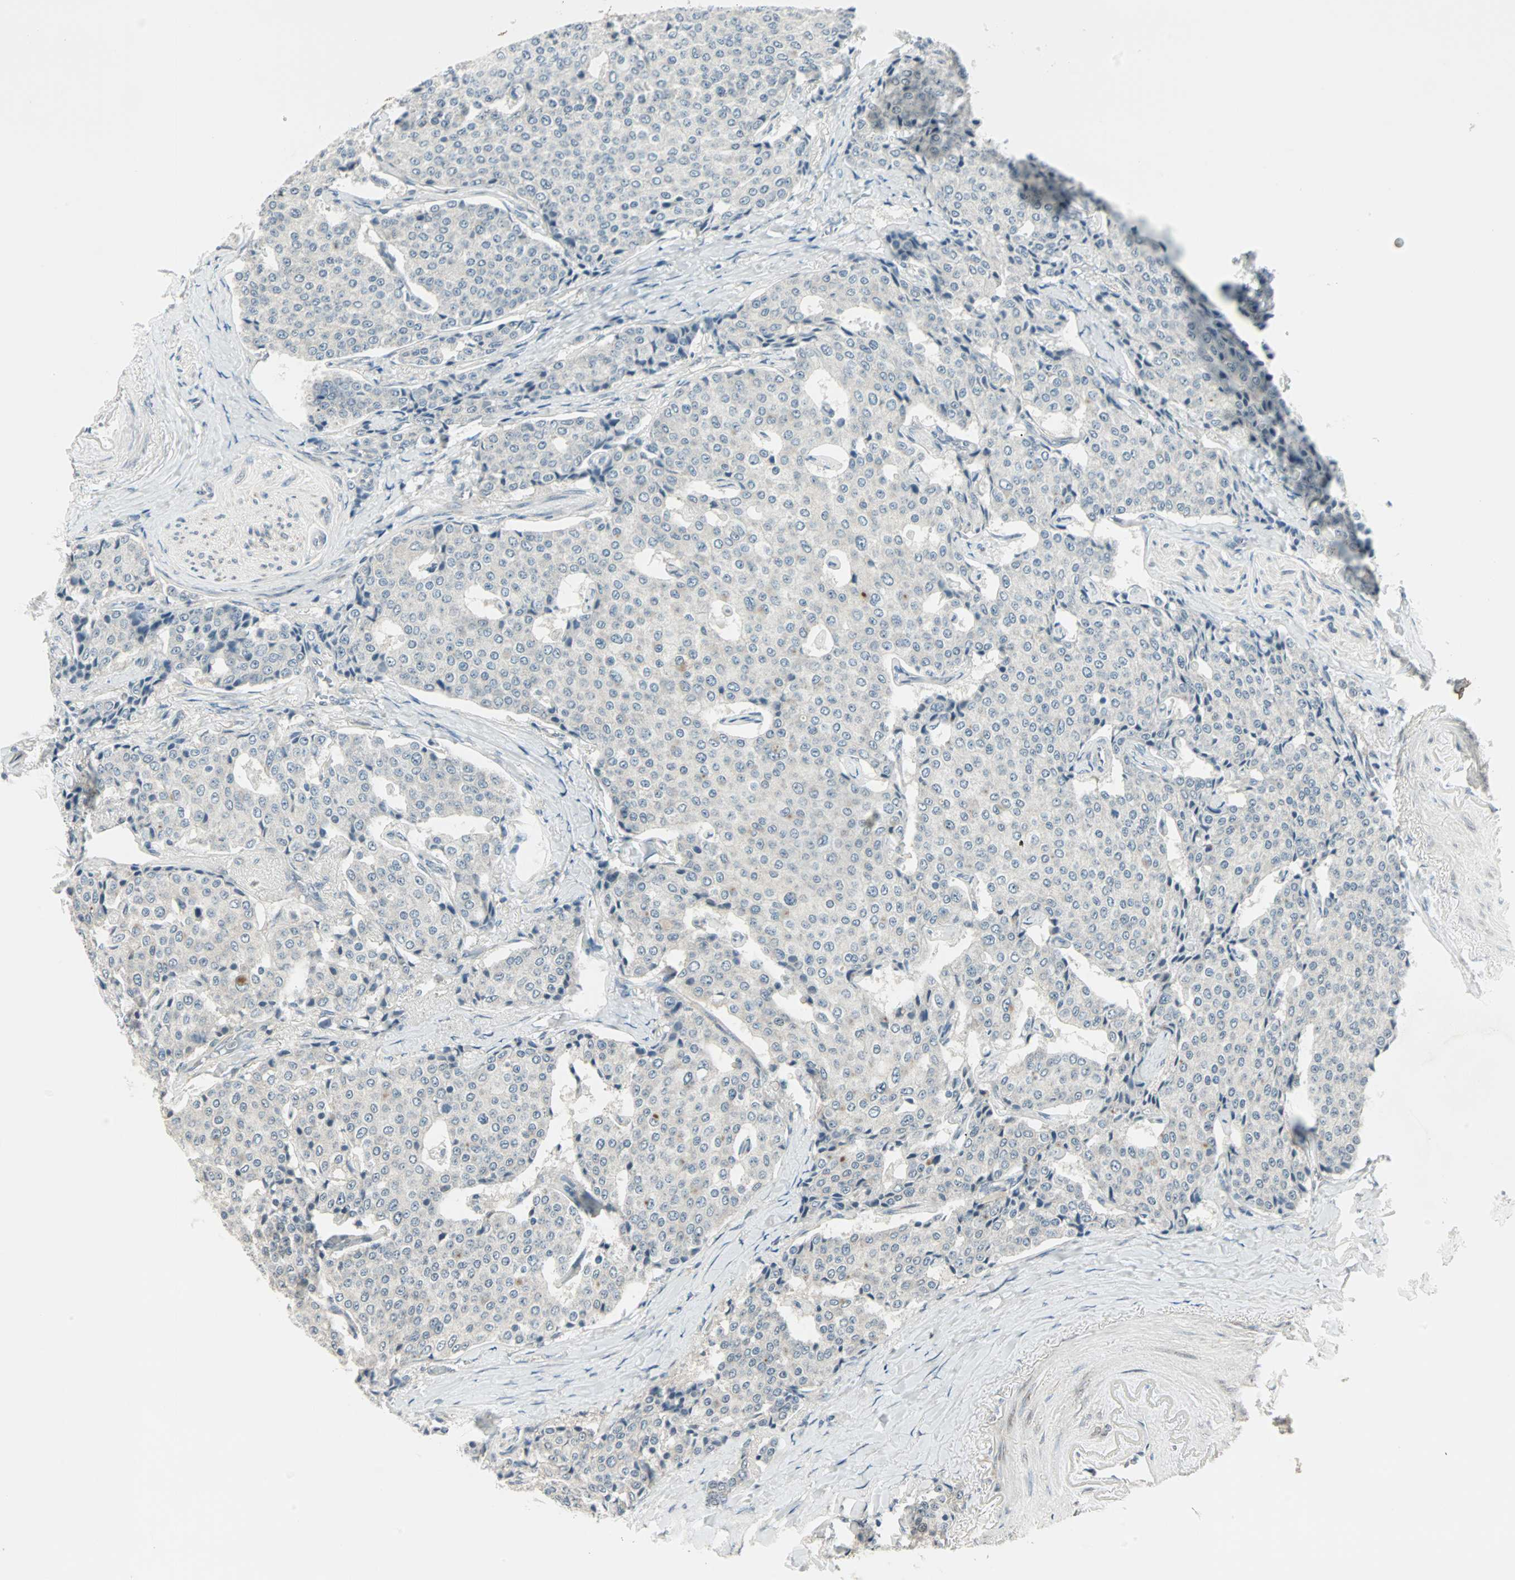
{"staining": {"intensity": "negative", "quantity": "none", "location": "none"}, "tissue": "carcinoid", "cell_type": "Tumor cells", "image_type": "cancer", "snomed": [{"axis": "morphology", "description": "Carcinoid, malignant, NOS"}, {"axis": "topography", "description": "Colon"}], "caption": "Carcinoid was stained to show a protein in brown. There is no significant positivity in tumor cells.", "gene": "ZFP36", "patient": {"sex": "female", "age": 61}}